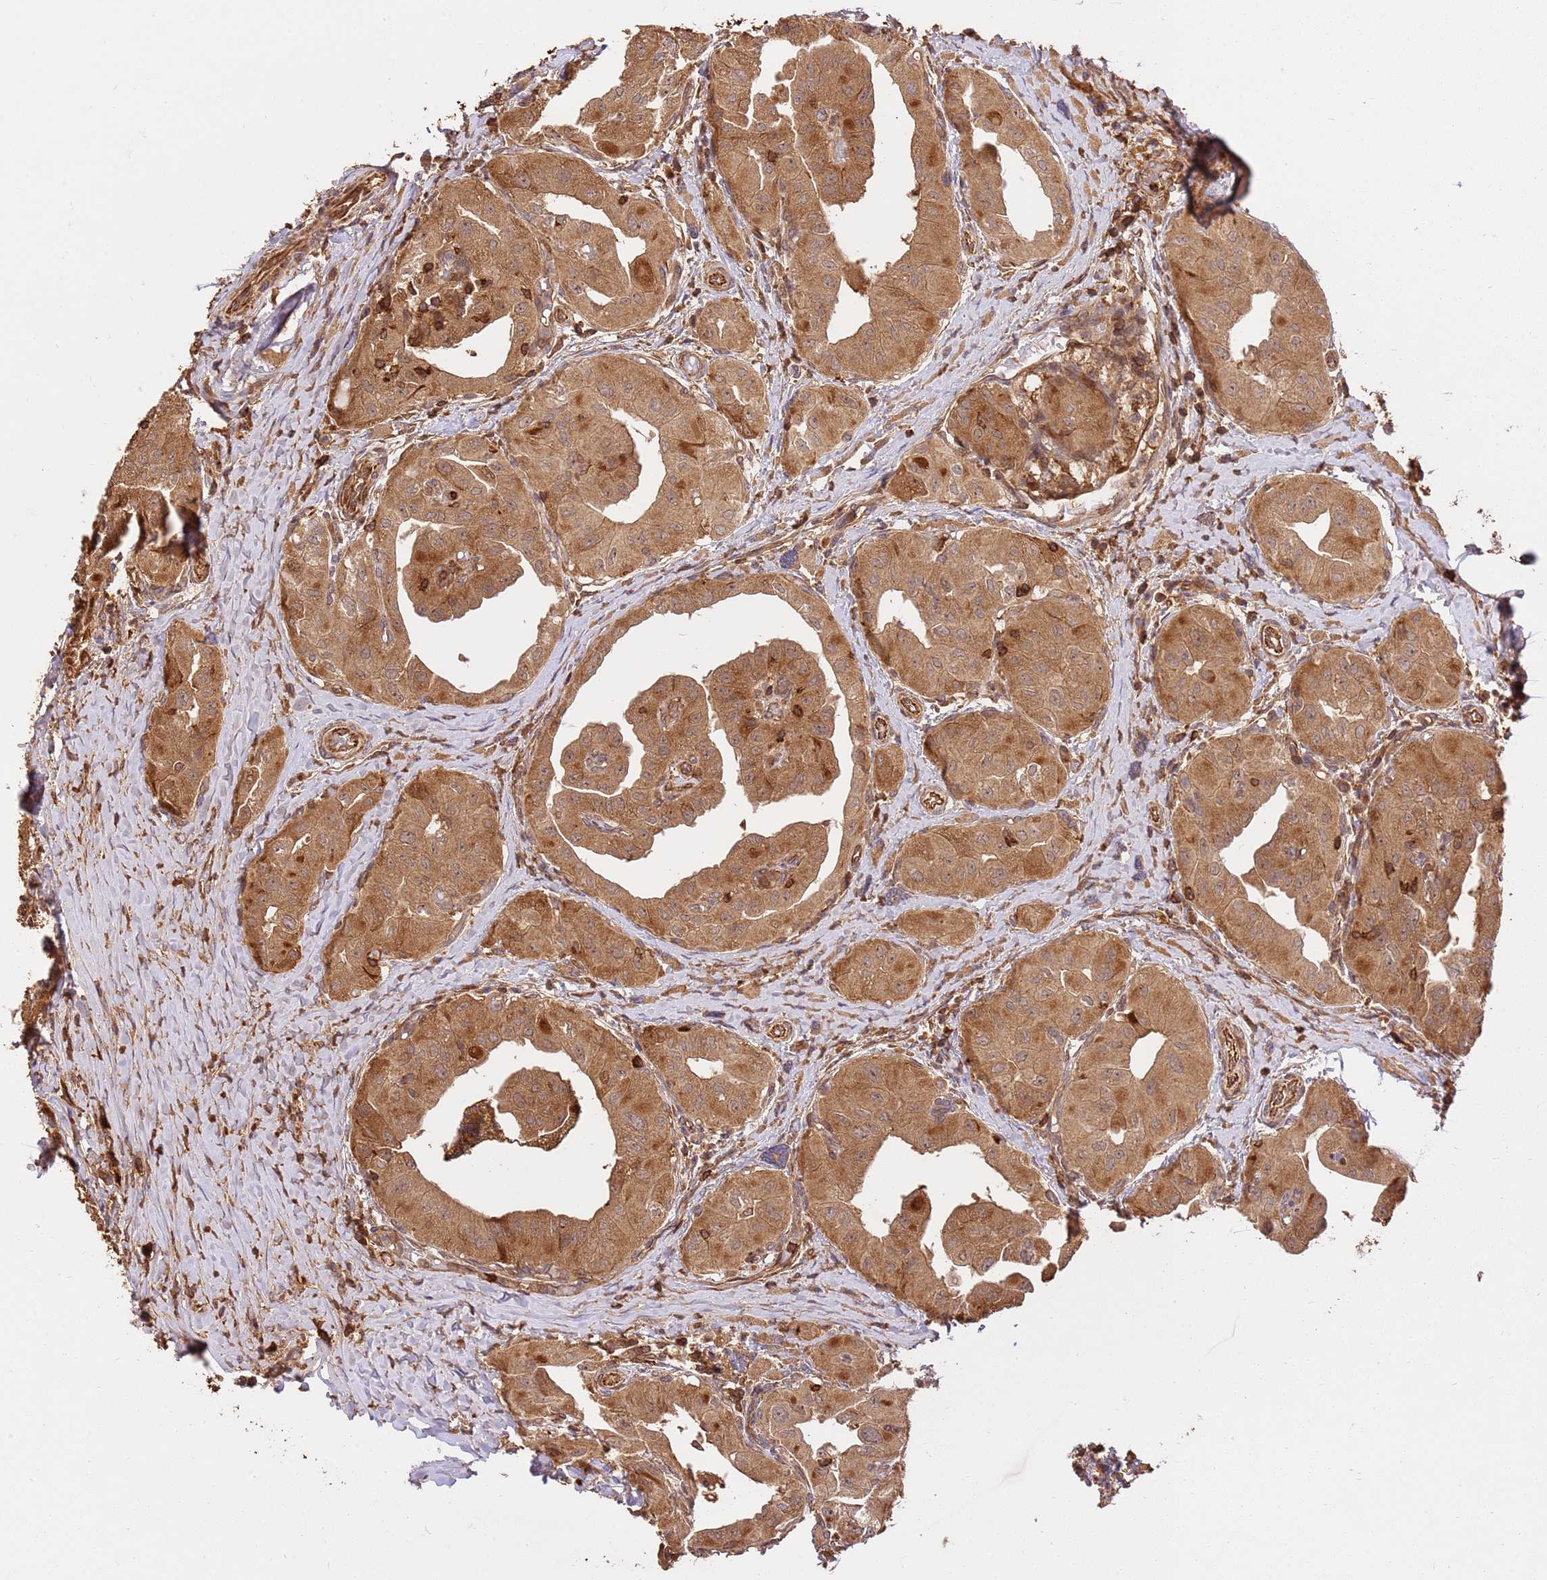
{"staining": {"intensity": "moderate", "quantity": ">75%", "location": "cytoplasmic/membranous"}, "tissue": "thyroid cancer", "cell_type": "Tumor cells", "image_type": "cancer", "snomed": [{"axis": "morphology", "description": "Papillary adenocarcinoma, NOS"}, {"axis": "topography", "description": "Thyroid gland"}], "caption": "Brown immunohistochemical staining in thyroid cancer exhibits moderate cytoplasmic/membranous expression in about >75% of tumor cells.", "gene": "KATNAL2", "patient": {"sex": "female", "age": 59}}